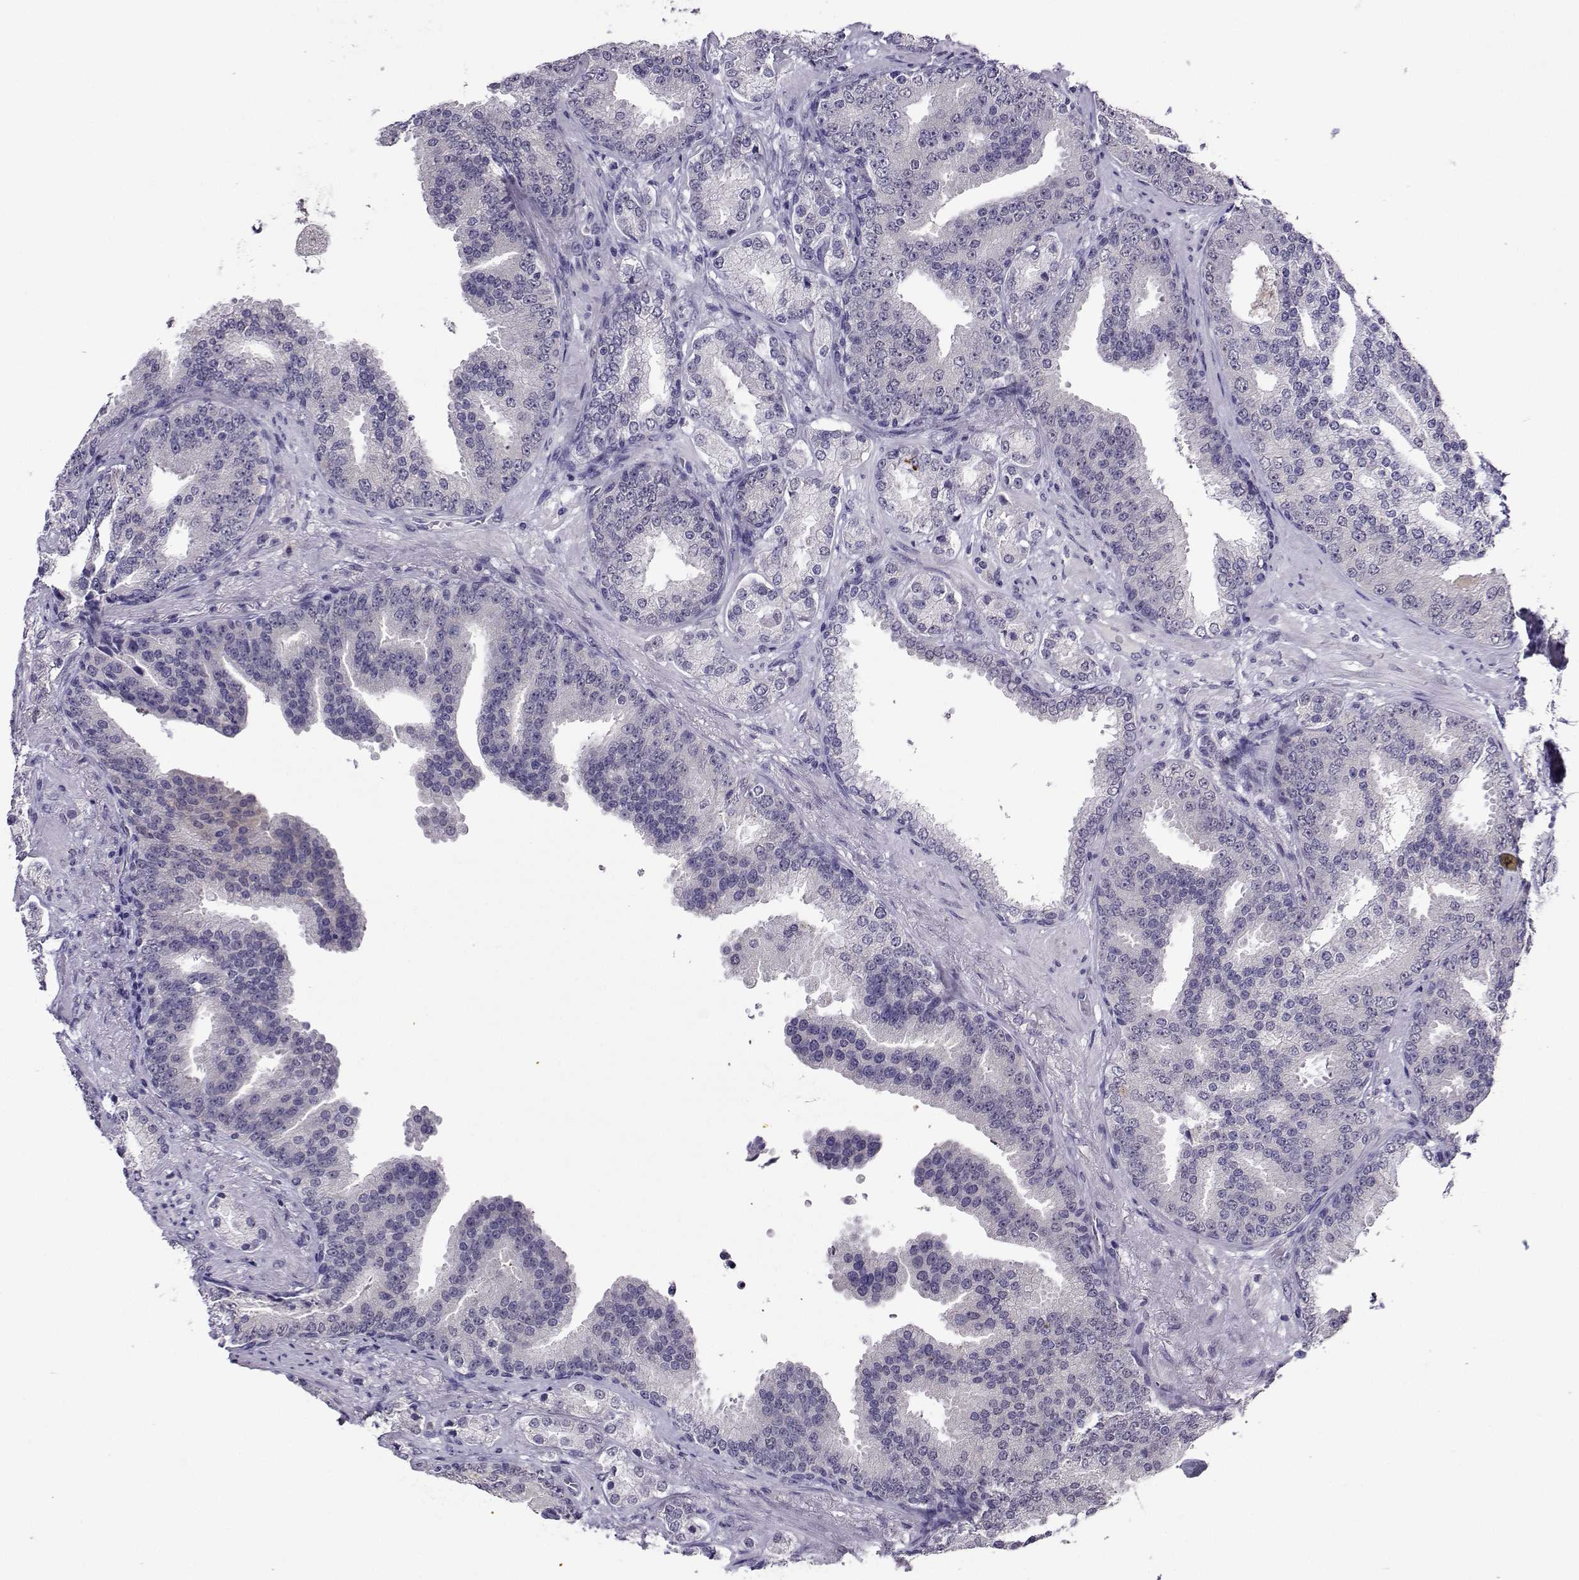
{"staining": {"intensity": "negative", "quantity": "none", "location": "none"}, "tissue": "prostate cancer", "cell_type": "Tumor cells", "image_type": "cancer", "snomed": [{"axis": "morphology", "description": "Adenocarcinoma, Low grade"}, {"axis": "topography", "description": "Prostate"}], "caption": "Prostate adenocarcinoma (low-grade) stained for a protein using IHC displays no positivity tumor cells.", "gene": "DDX20", "patient": {"sex": "male", "age": 68}}